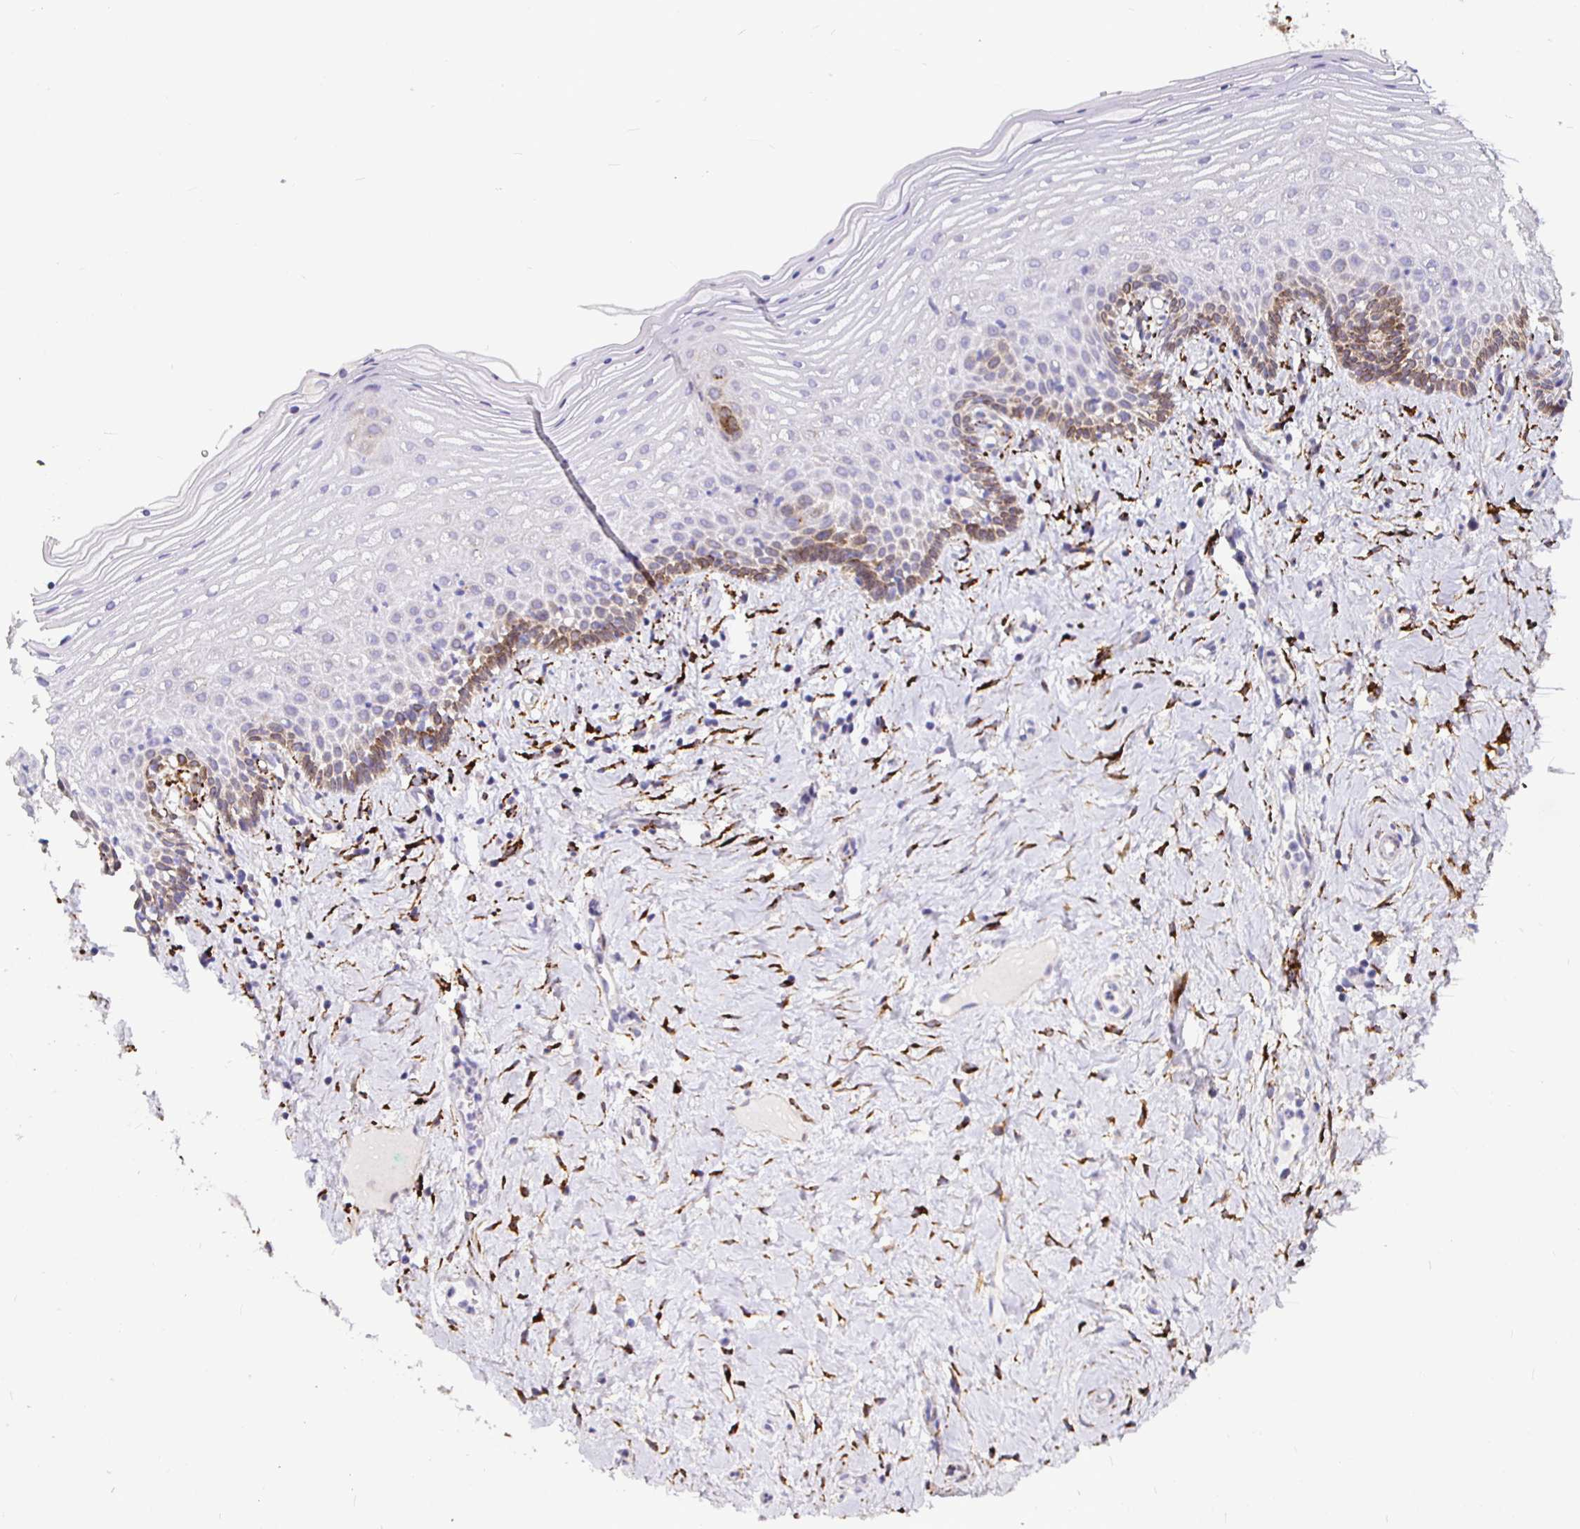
{"staining": {"intensity": "strong", "quantity": "25%-75%", "location": "cytoplasmic/membranous"}, "tissue": "vagina", "cell_type": "Squamous epithelial cells", "image_type": "normal", "snomed": [{"axis": "morphology", "description": "Normal tissue, NOS"}, {"axis": "topography", "description": "Vagina"}], "caption": "Strong cytoplasmic/membranous protein positivity is seen in approximately 25%-75% of squamous epithelial cells in vagina. The staining is performed using DAB brown chromogen to label protein expression. The nuclei are counter-stained blue using hematoxylin.", "gene": "P4HA2", "patient": {"sex": "female", "age": 42}}